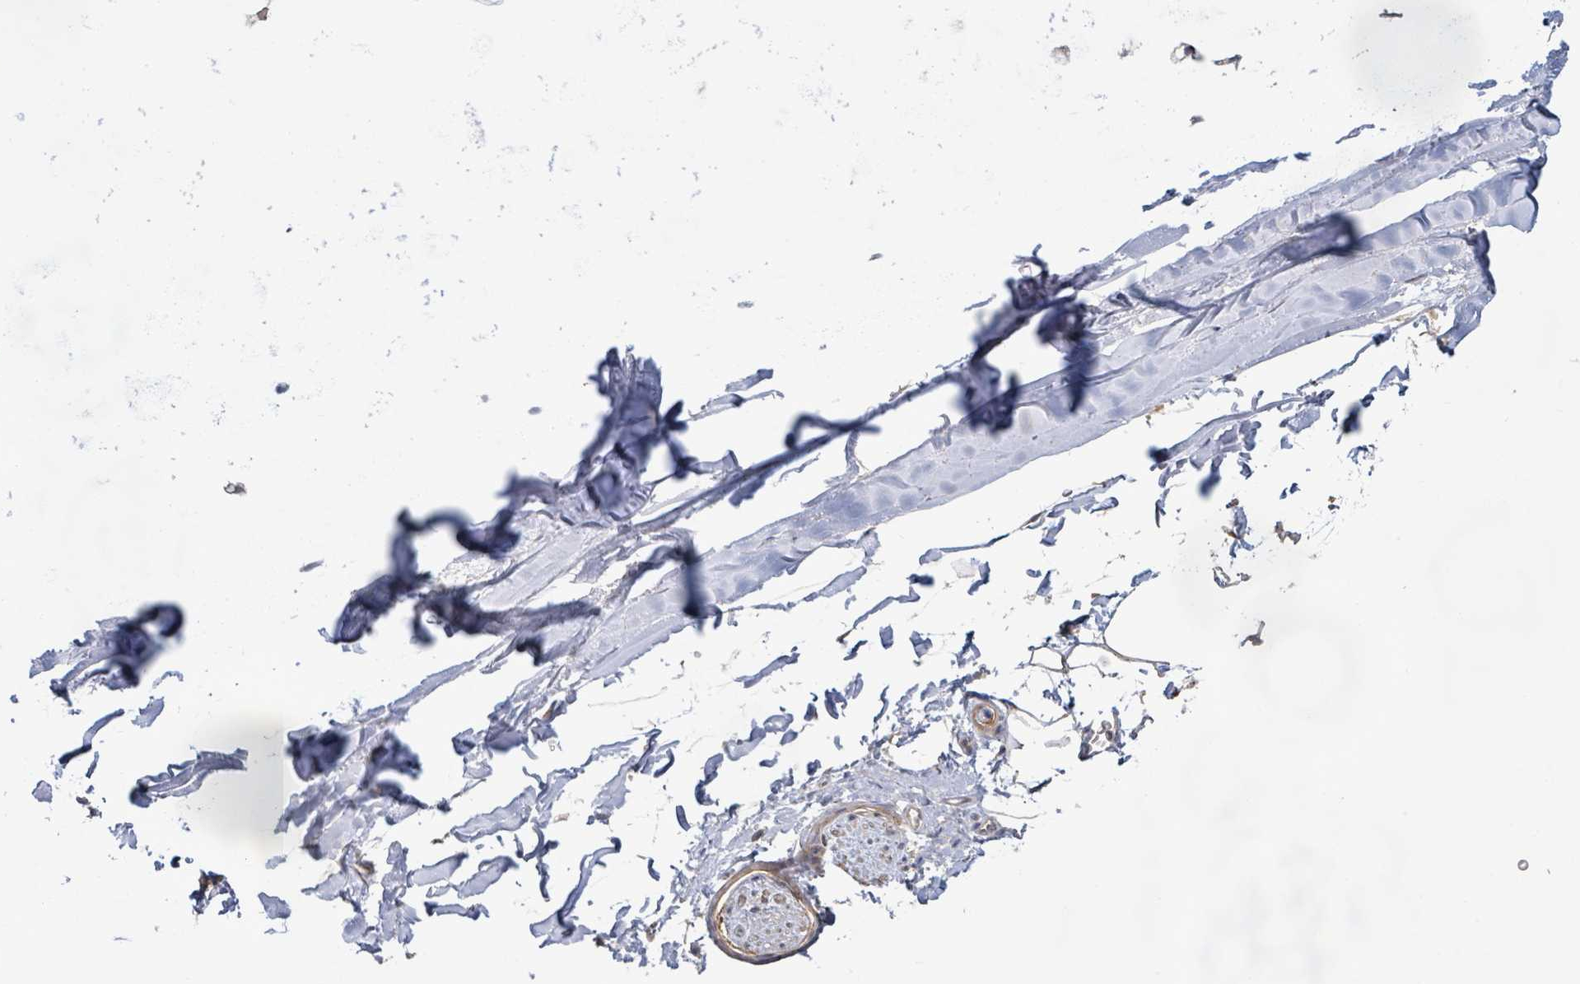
{"staining": {"intensity": "negative", "quantity": "none", "location": "none"}, "tissue": "soft tissue", "cell_type": "Chondrocytes", "image_type": "normal", "snomed": [{"axis": "morphology", "description": "Normal tissue, NOS"}, {"axis": "topography", "description": "Lymph node"}, {"axis": "topography", "description": "Cartilage tissue"}, {"axis": "topography", "description": "Bronchus"}], "caption": "Immunohistochemistry (IHC) image of benign soft tissue stained for a protein (brown), which demonstrates no positivity in chondrocytes.", "gene": "KCNS2", "patient": {"sex": "female", "age": 70}}